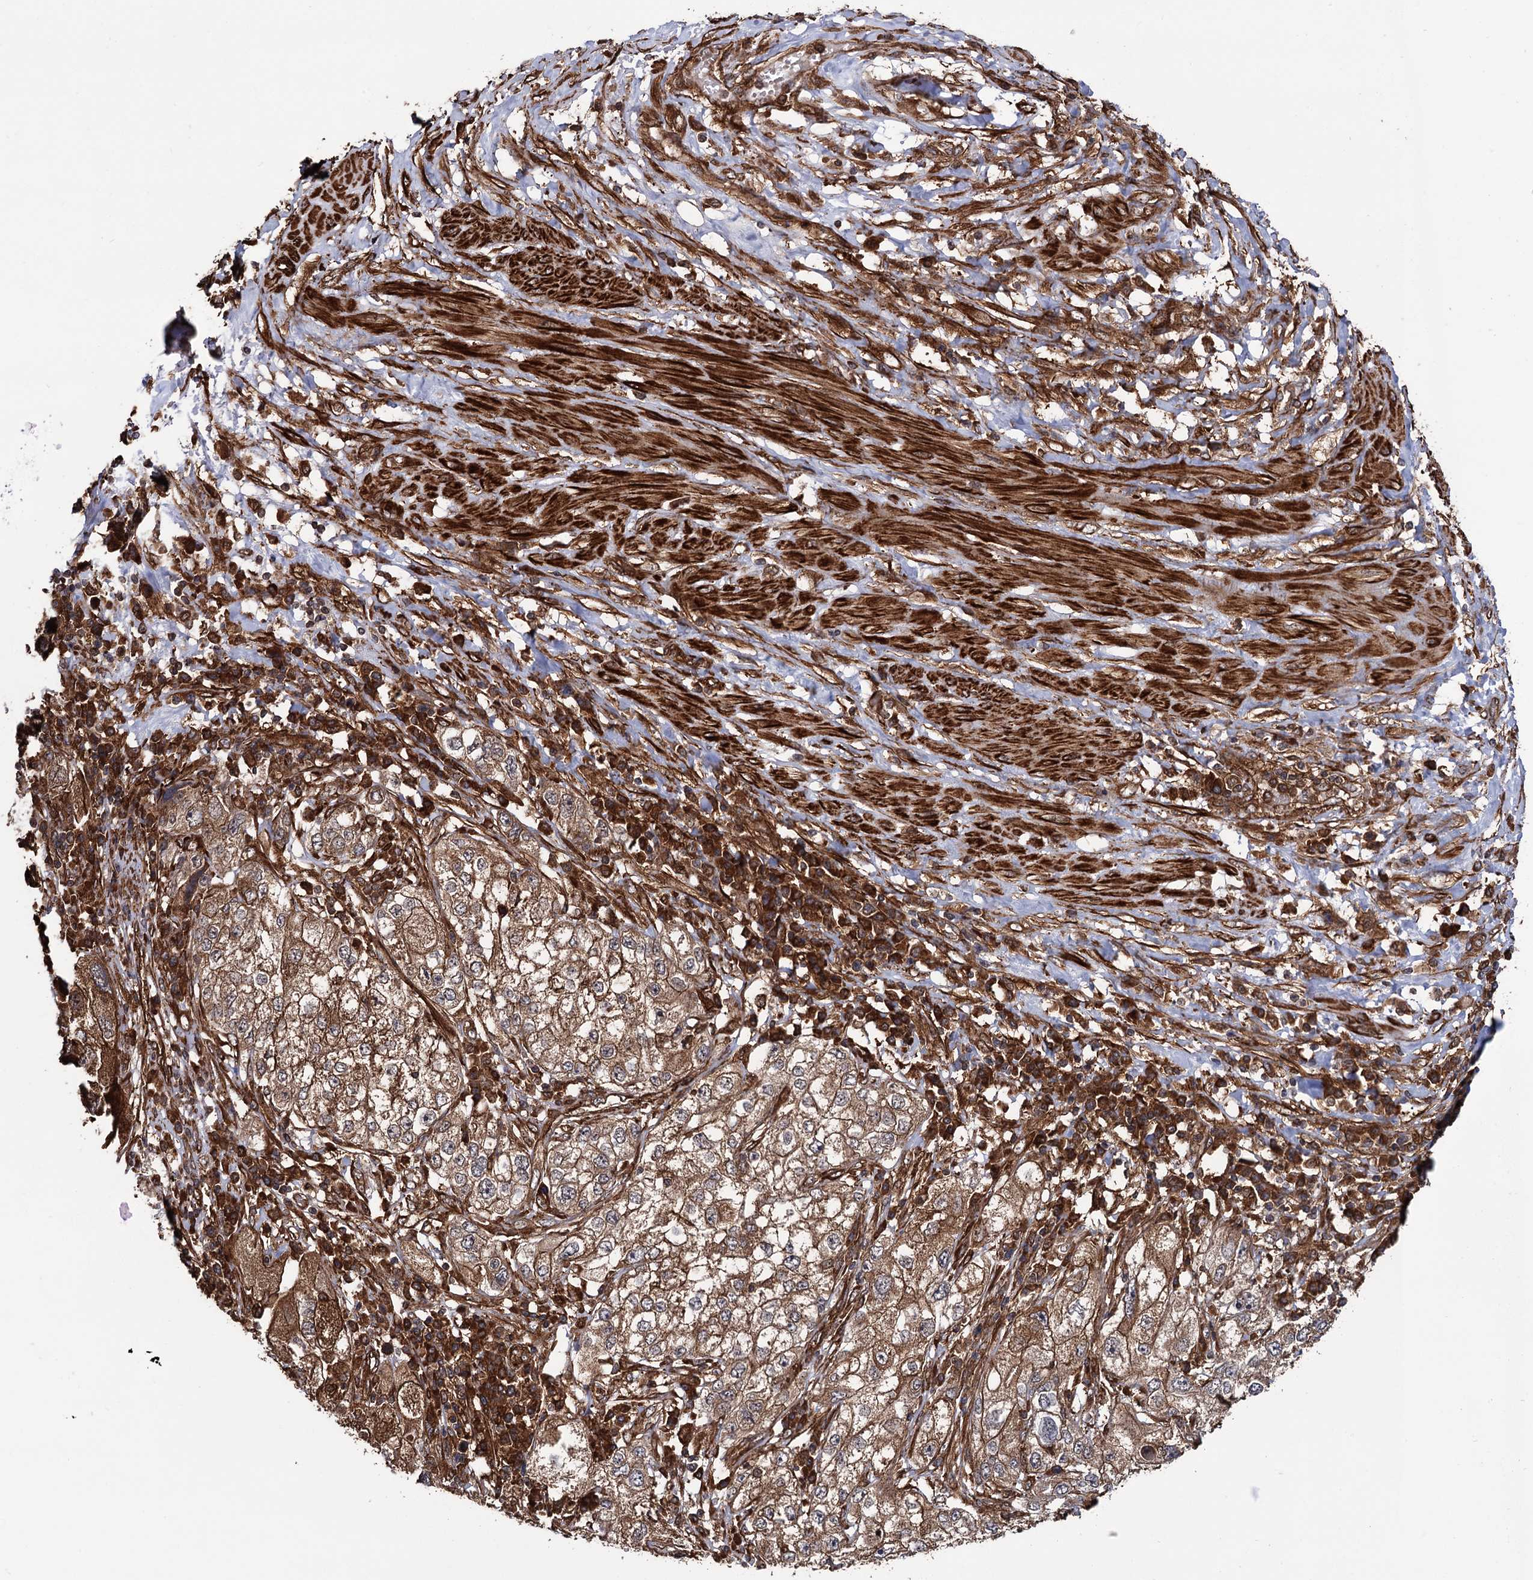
{"staining": {"intensity": "moderate", "quantity": ">75%", "location": "cytoplasmic/membranous"}, "tissue": "endometrial cancer", "cell_type": "Tumor cells", "image_type": "cancer", "snomed": [{"axis": "morphology", "description": "Adenocarcinoma, NOS"}, {"axis": "topography", "description": "Endometrium"}], "caption": "A brown stain highlights moderate cytoplasmic/membranous expression of a protein in endometrial cancer tumor cells.", "gene": "ATP8B4", "patient": {"sex": "female", "age": 49}}